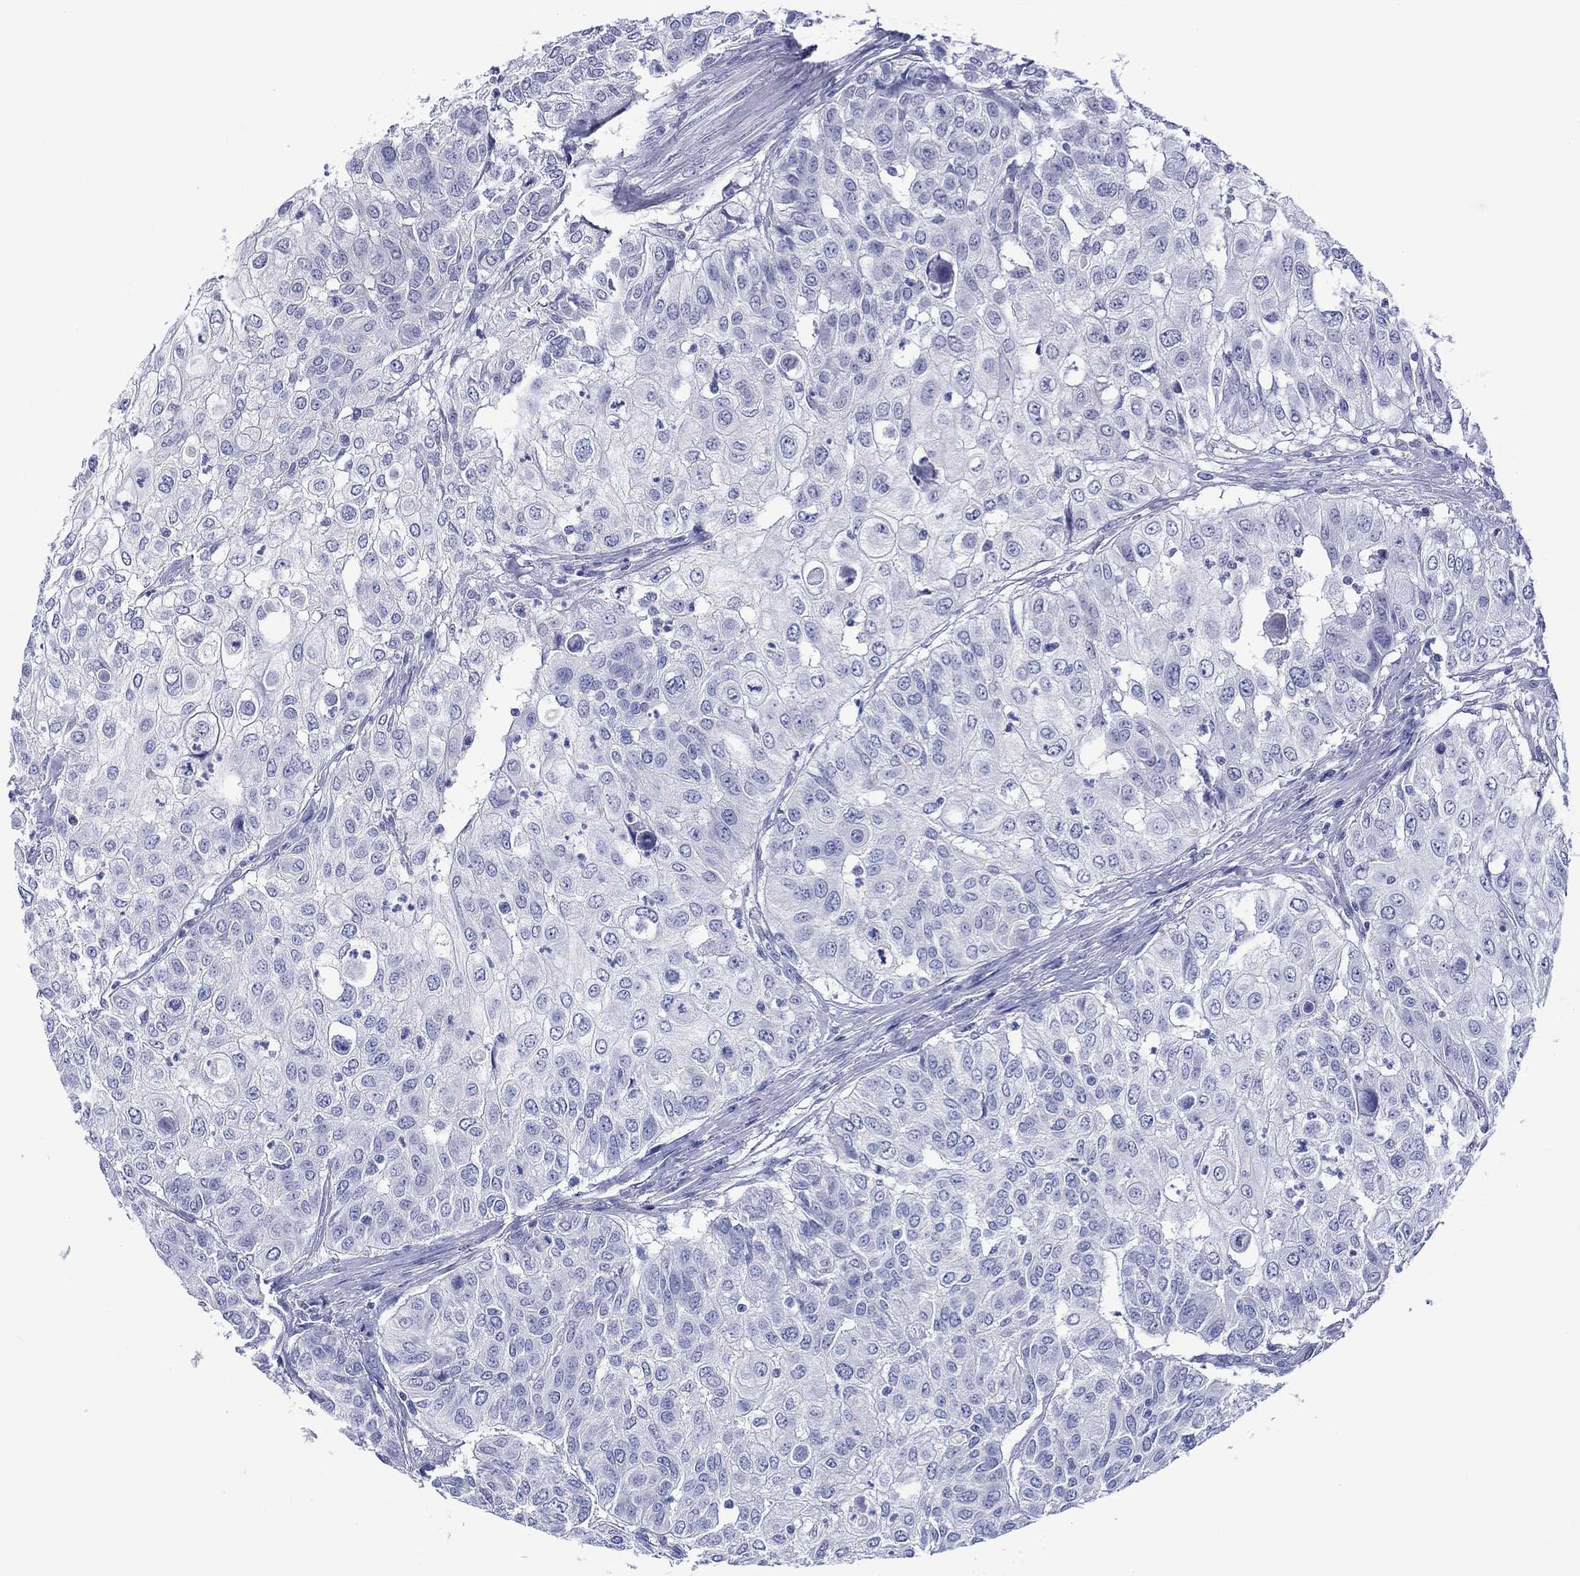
{"staining": {"intensity": "negative", "quantity": "none", "location": "none"}, "tissue": "urothelial cancer", "cell_type": "Tumor cells", "image_type": "cancer", "snomed": [{"axis": "morphology", "description": "Urothelial carcinoma, High grade"}, {"axis": "topography", "description": "Urinary bladder"}], "caption": "High-grade urothelial carcinoma was stained to show a protein in brown. There is no significant positivity in tumor cells.", "gene": "CACNG3", "patient": {"sex": "female", "age": 79}}